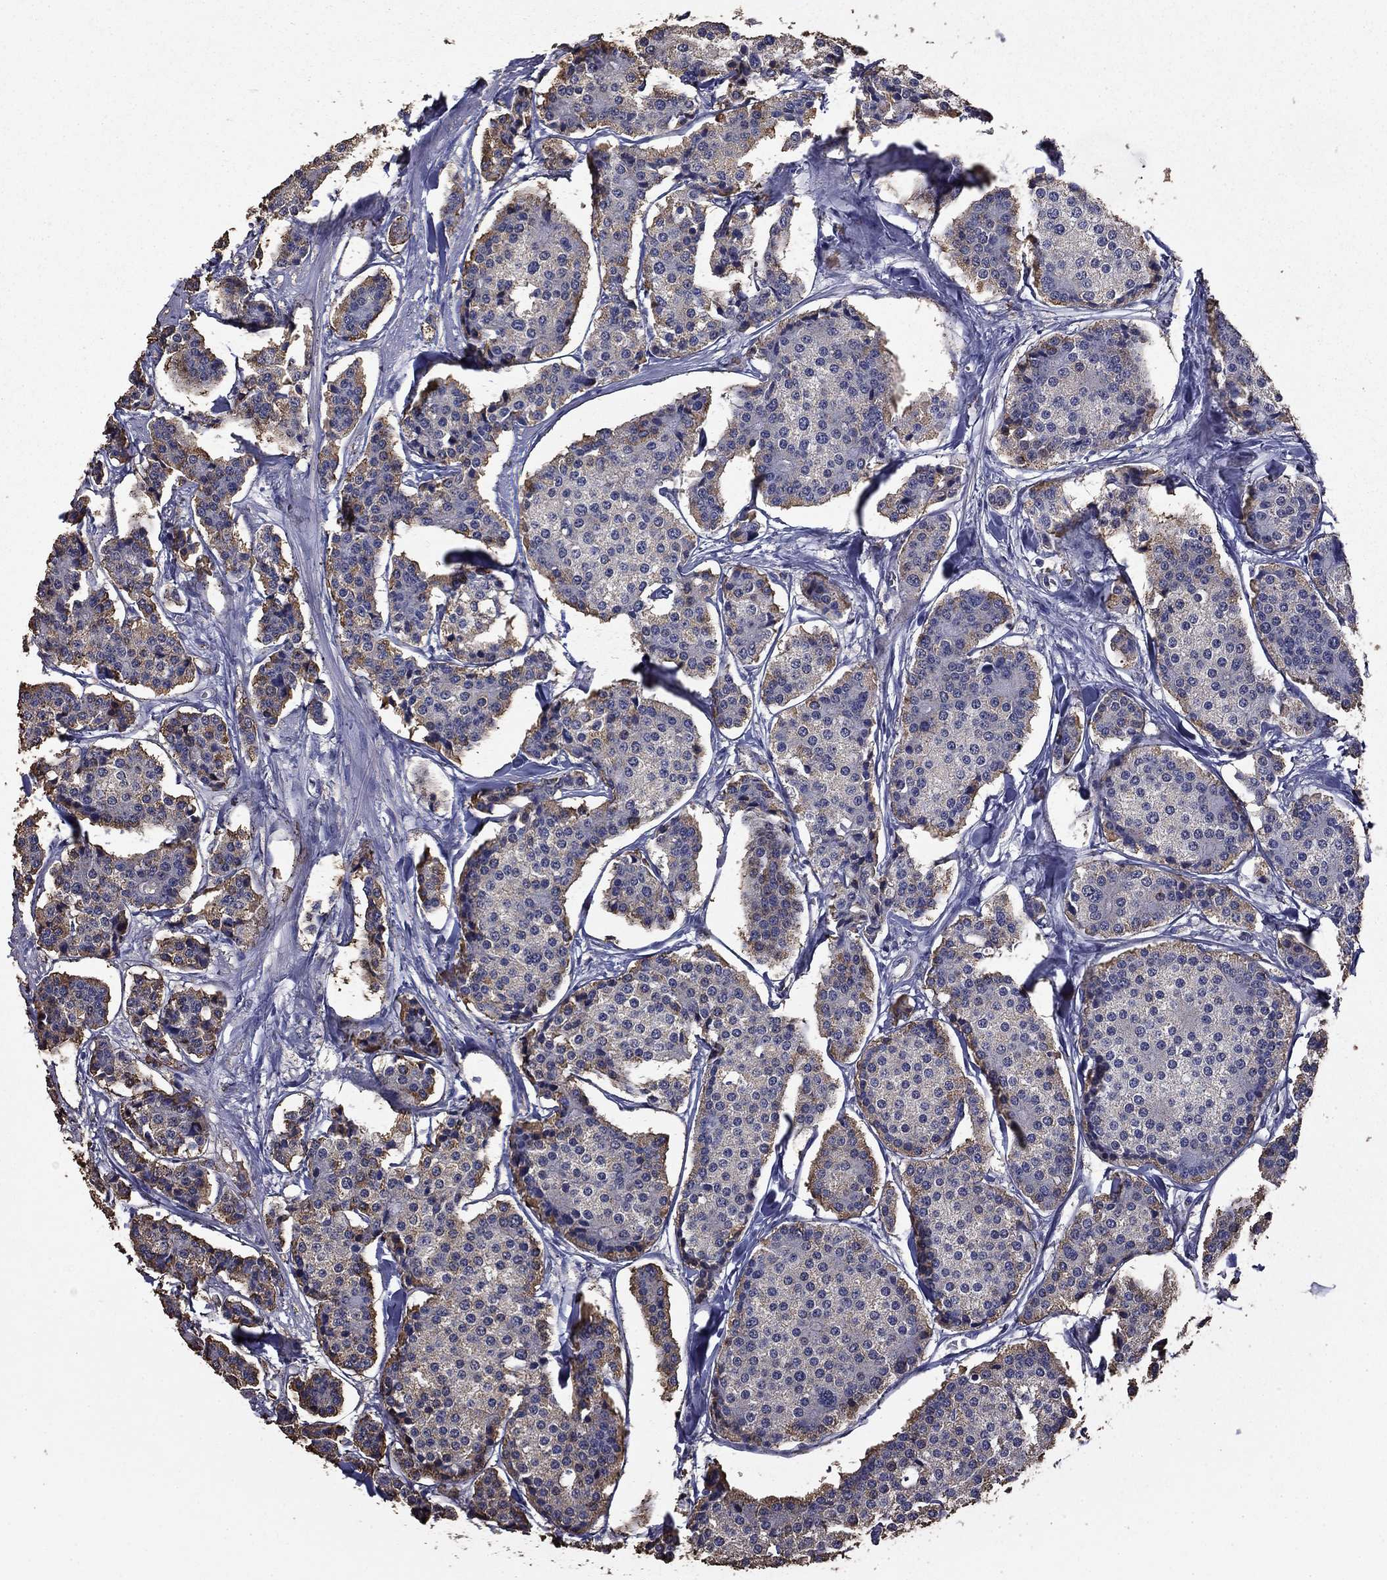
{"staining": {"intensity": "weak", "quantity": "<25%", "location": "cytoplasmic/membranous"}, "tissue": "carcinoid", "cell_type": "Tumor cells", "image_type": "cancer", "snomed": [{"axis": "morphology", "description": "Carcinoid, malignant, NOS"}, {"axis": "topography", "description": "Small intestine"}], "caption": "DAB immunohistochemical staining of human carcinoid (malignant) displays no significant positivity in tumor cells.", "gene": "MFAP3L", "patient": {"sex": "female", "age": 65}}